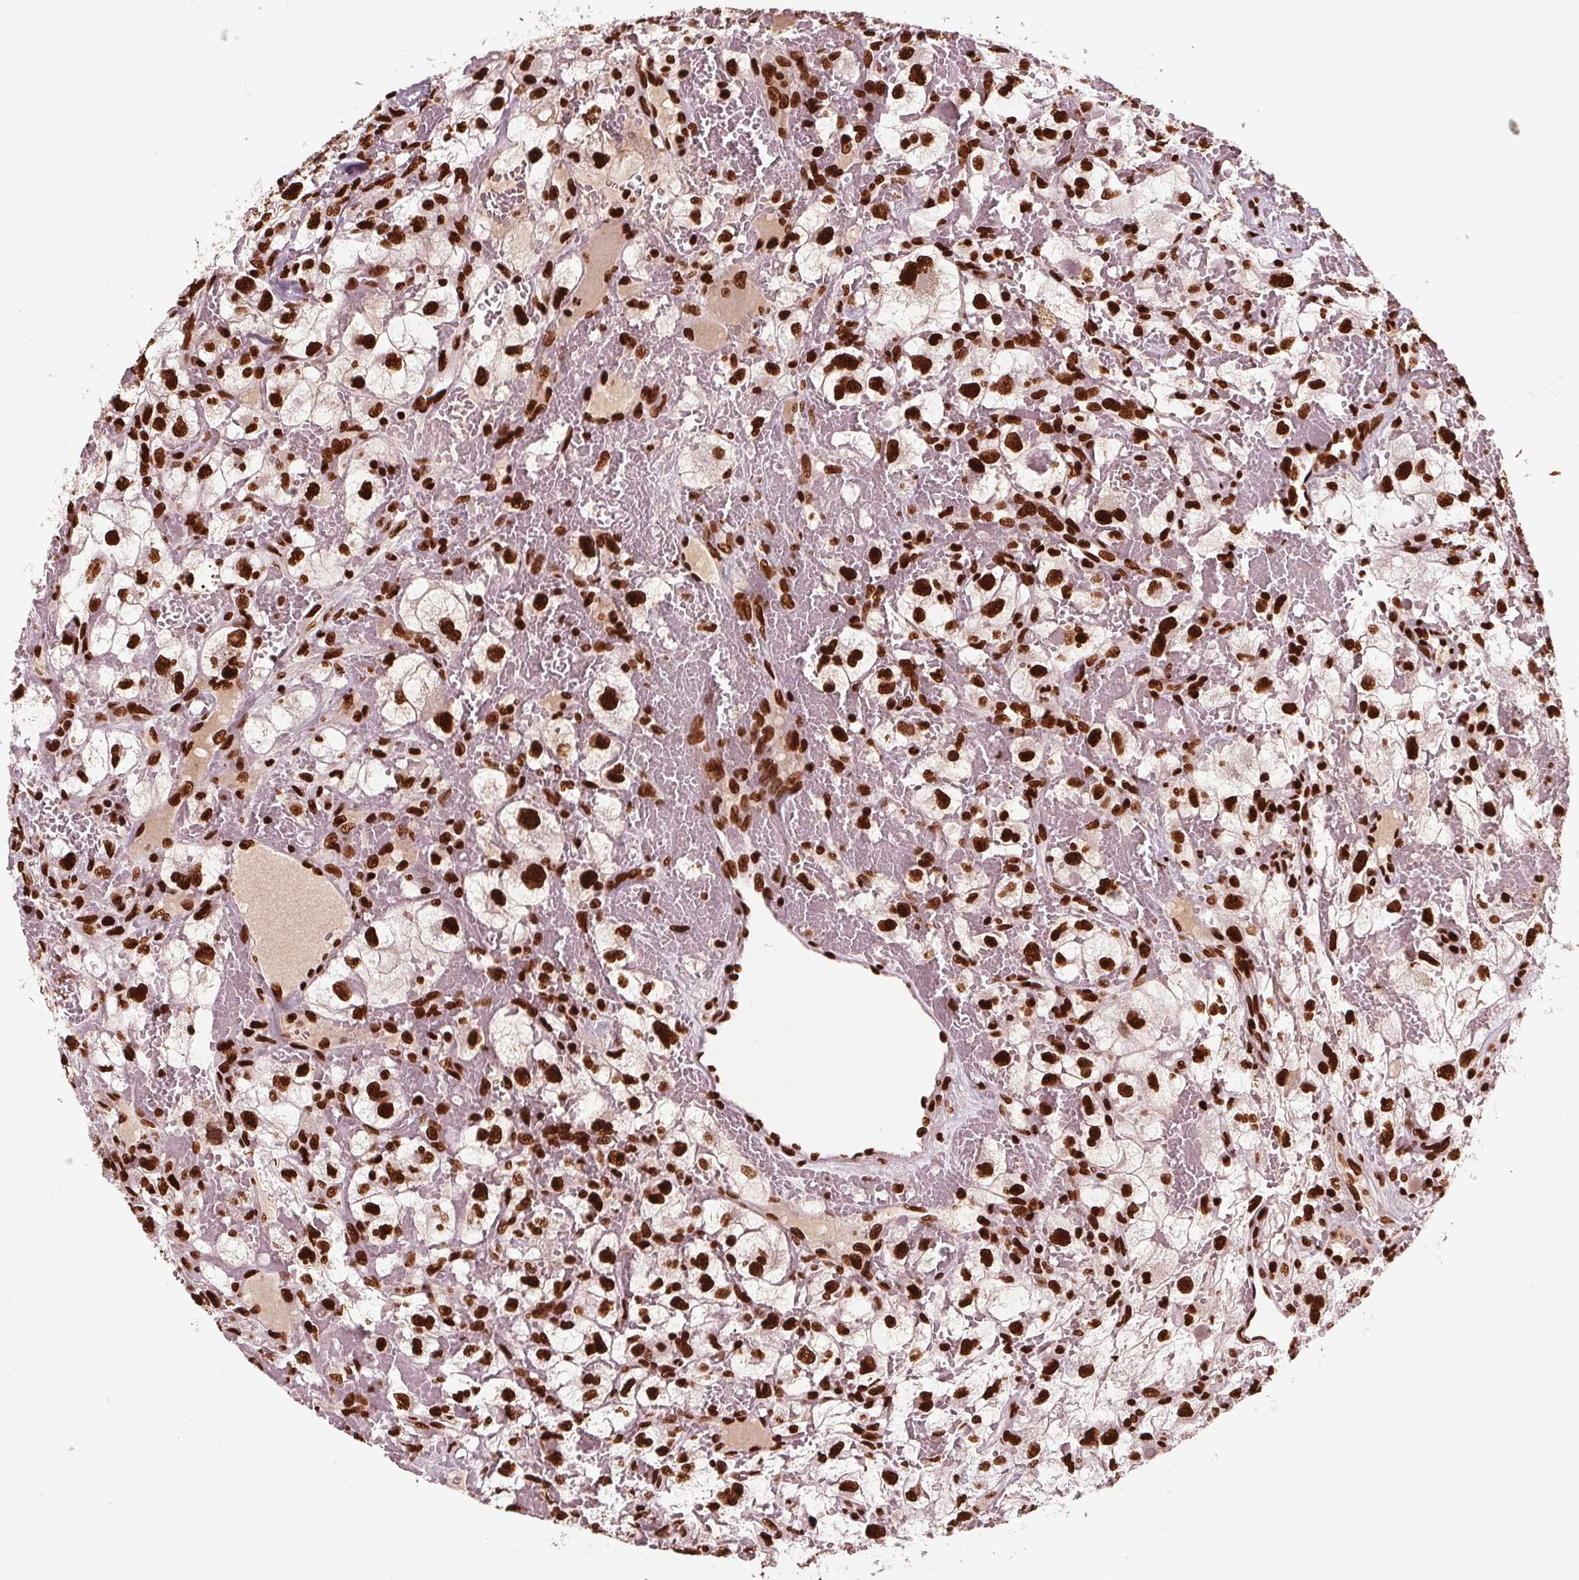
{"staining": {"intensity": "strong", "quantity": ">75%", "location": "nuclear"}, "tissue": "renal cancer", "cell_type": "Tumor cells", "image_type": "cancer", "snomed": [{"axis": "morphology", "description": "Adenocarcinoma, NOS"}, {"axis": "topography", "description": "Kidney"}], "caption": "Immunohistochemical staining of human renal adenocarcinoma displays strong nuclear protein positivity in approximately >75% of tumor cells.", "gene": "BRD4", "patient": {"sex": "male", "age": 59}}